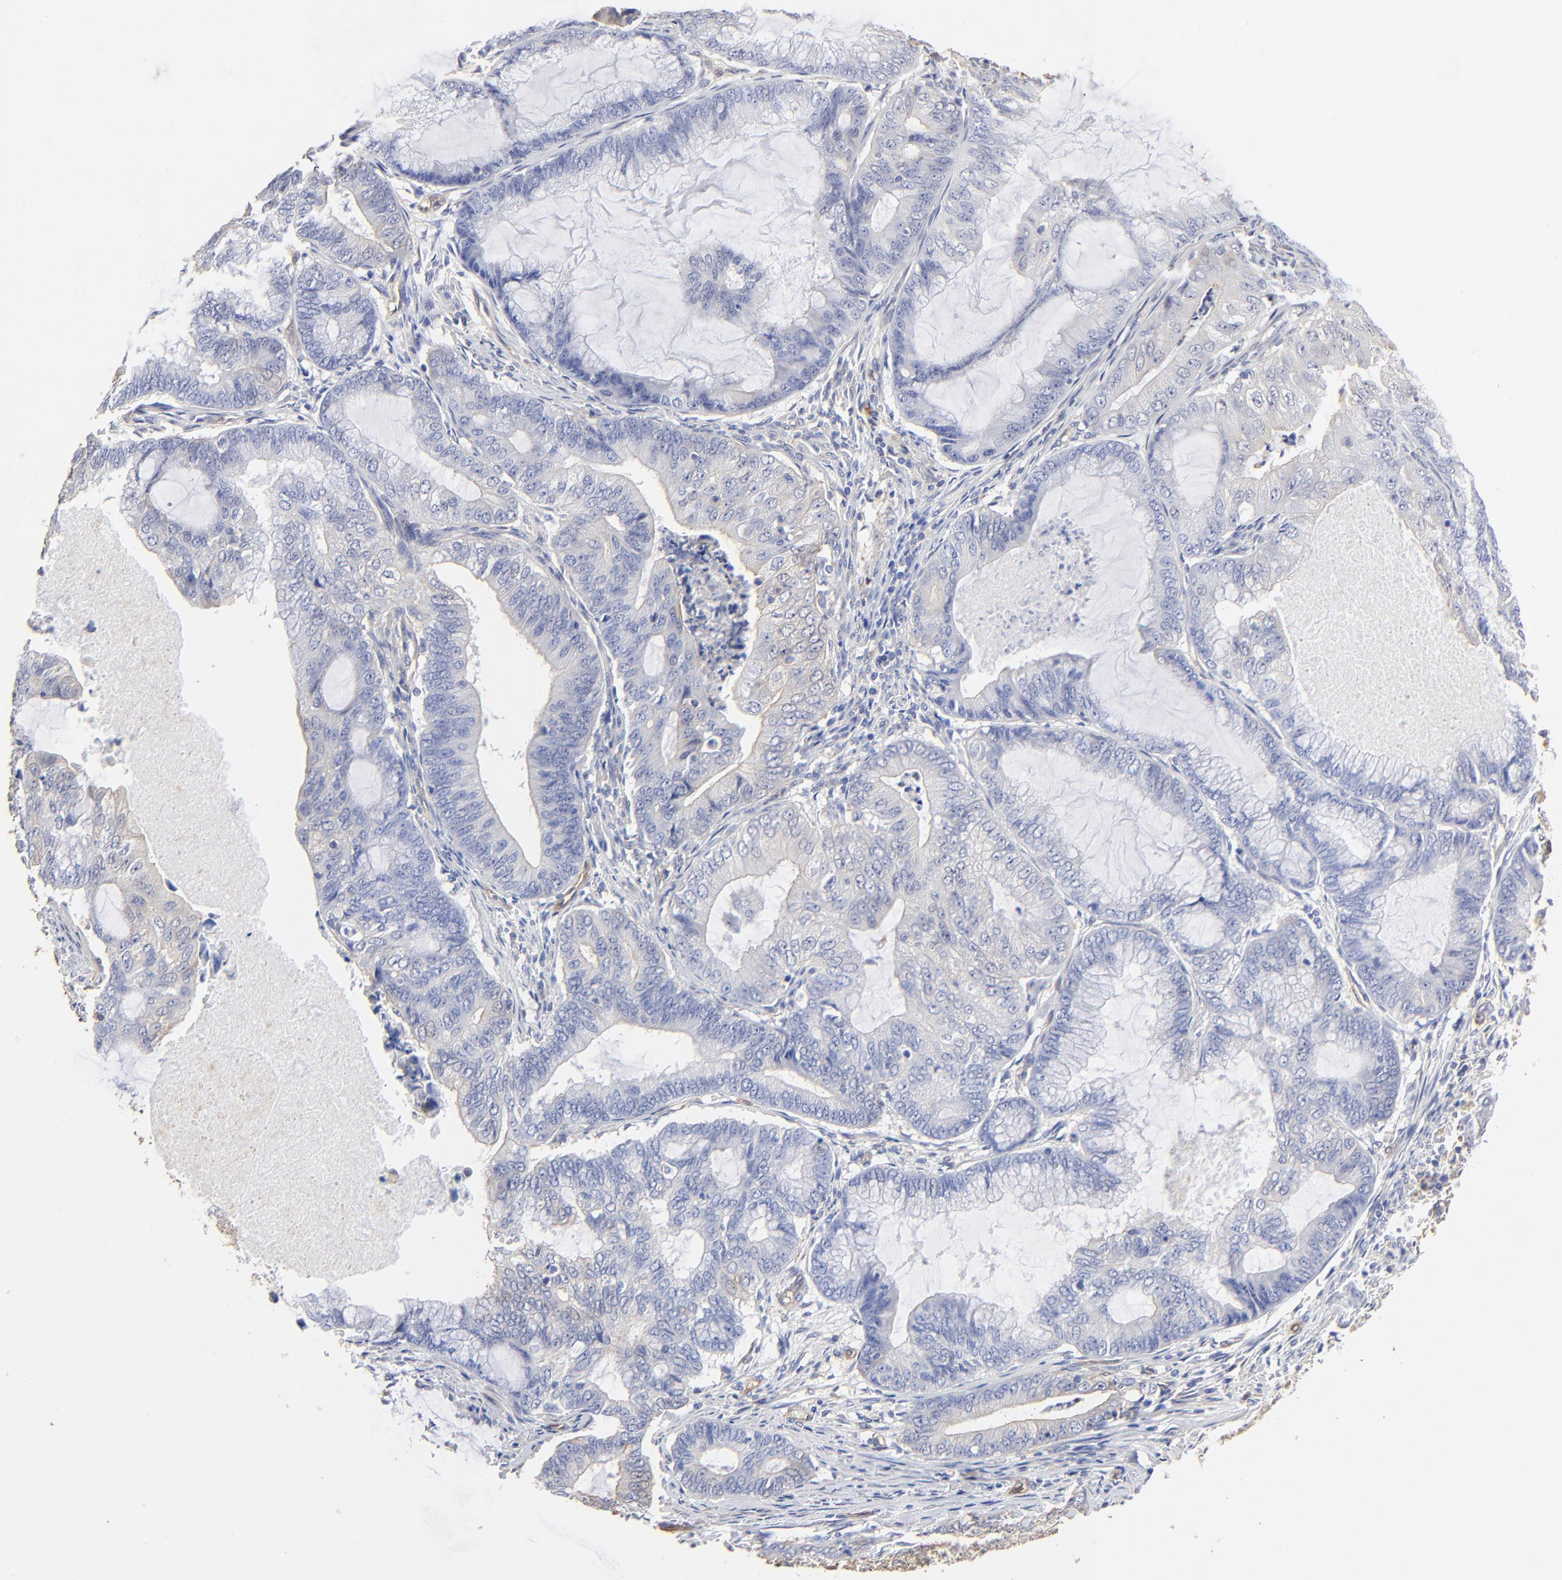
{"staining": {"intensity": "negative", "quantity": "none", "location": "none"}, "tissue": "endometrial cancer", "cell_type": "Tumor cells", "image_type": "cancer", "snomed": [{"axis": "morphology", "description": "Adenocarcinoma, NOS"}, {"axis": "topography", "description": "Endometrium"}], "caption": "Immunohistochemistry of human endometrial cancer (adenocarcinoma) demonstrates no positivity in tumor cells. The staining is performed using DAB brown chromogen with nuclei counter-stained in using hematoxylin.", "gene": "TAGLN2", "patient": {"sex": "female", "age": 63}}